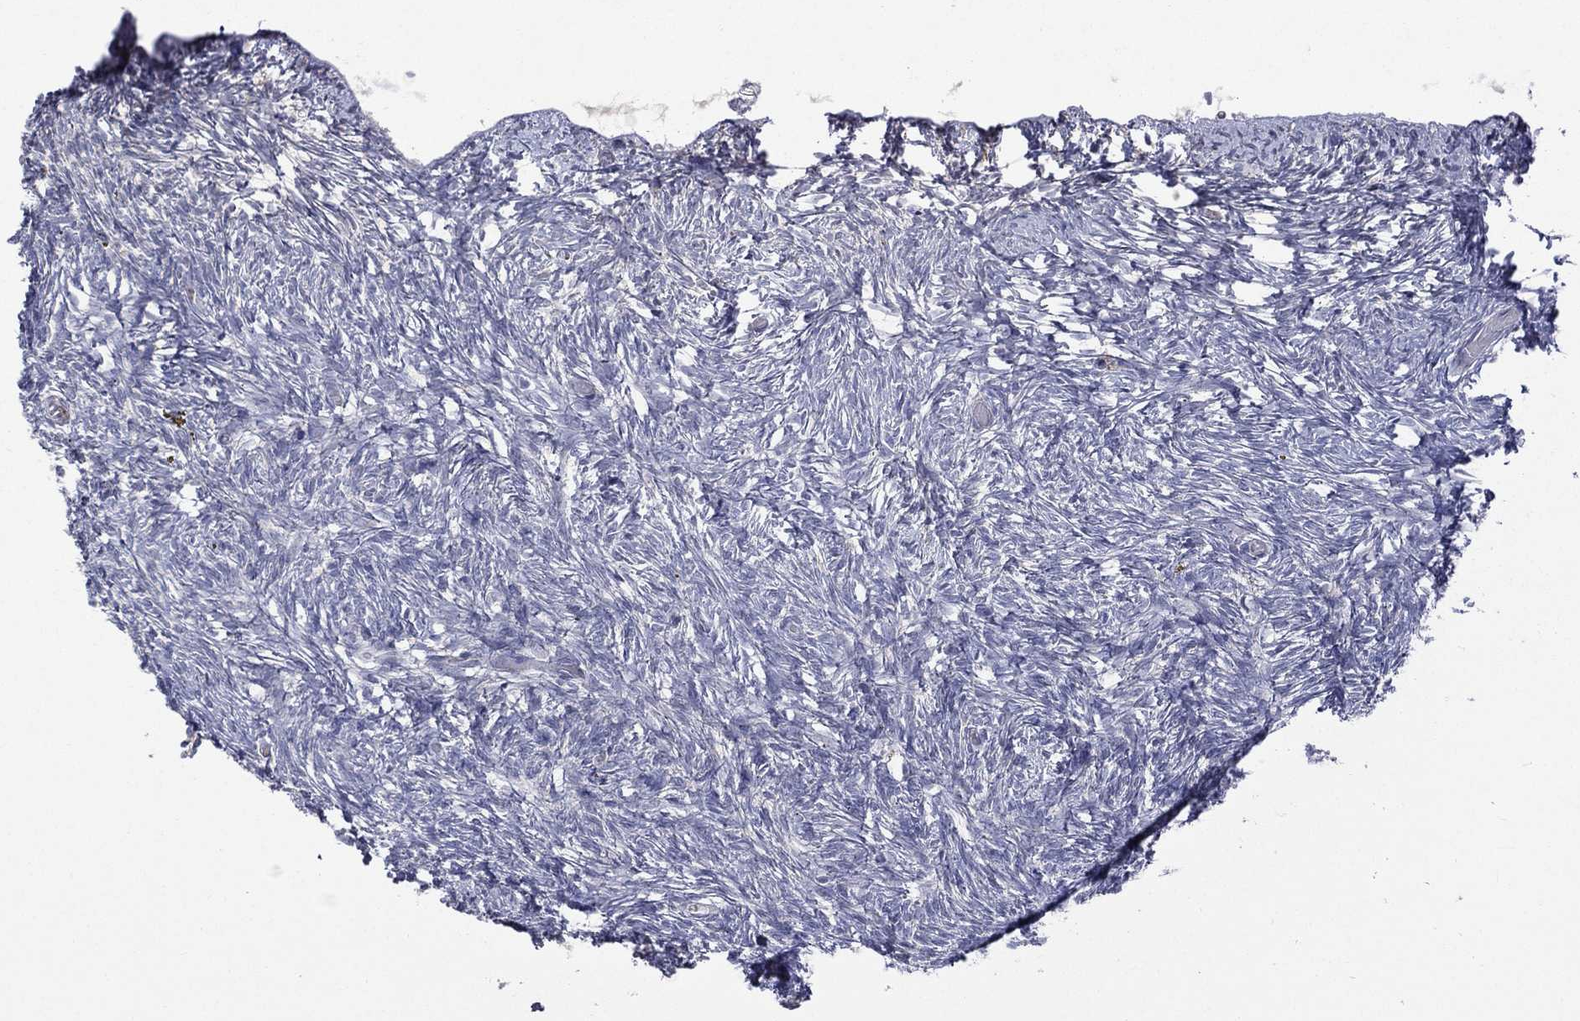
{"staining": {"intensity": "negative", "quantity": "none", "location": "none"}, "tissue": "ovary", "cell_type": "Follicle cells", "image_type": "normal", "snomed": [{"axis": "morphology", "description": "Normal tissue, NOS"}, {"axis": "topography", "description": "Ovary"}], "caption": "IHC of normal human ovary displays no staining in follicle cells.", "gene": "C20orf96", "patient": {"sex": "female", "age": 39}}